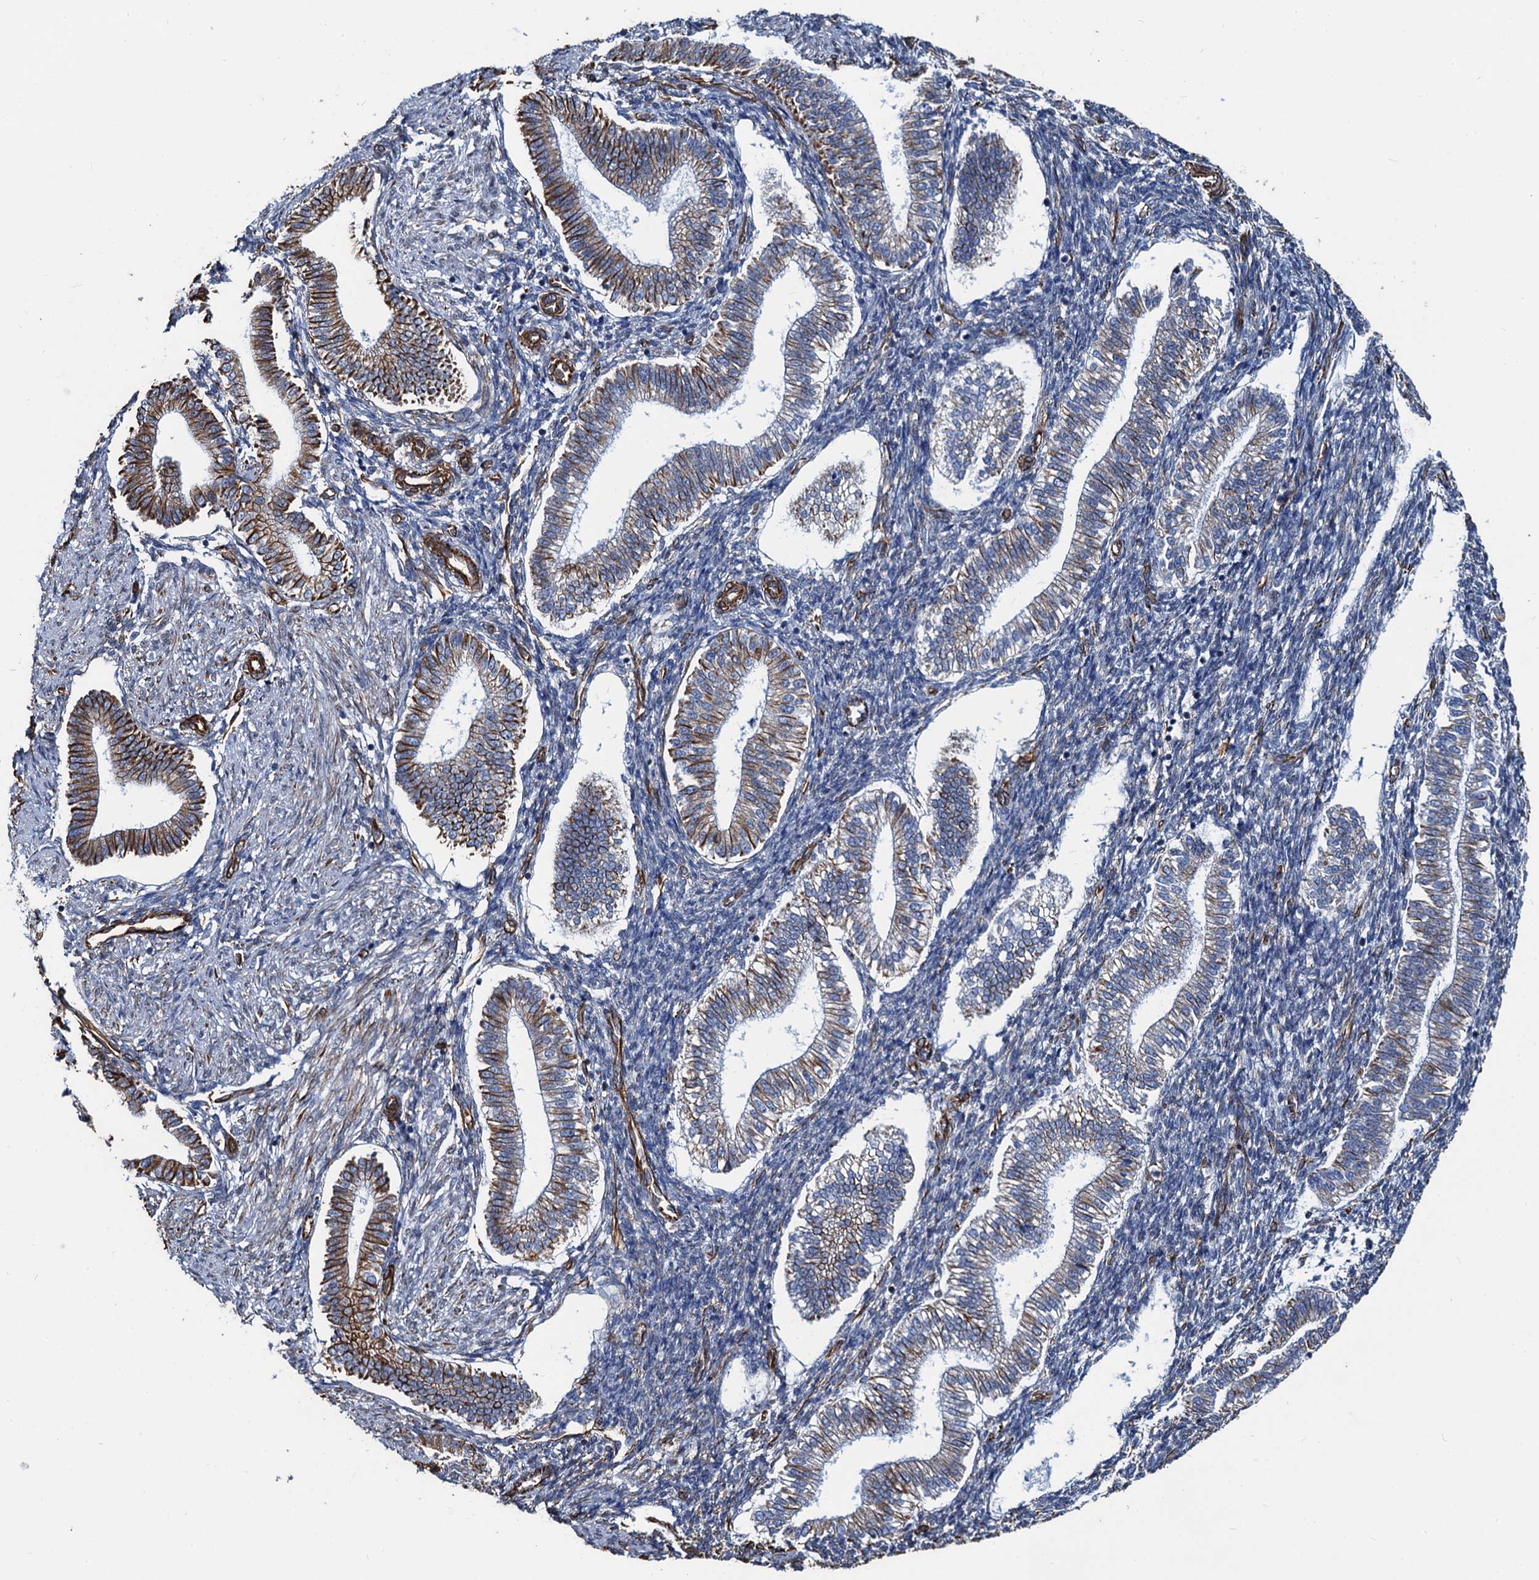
{"staining": {"intensity": "negative", "quantity": "none", "location": "none"}, "tissue": "endometrium", "cell_type": "Cells in endometrial stroma", "image_type": "normal", "snomed": [{"axis": "morphology", "description": "Normal tissue, NOS"}, {"axis": "topography", "description": "Endometrium"}], "caption": "Immunohistochemical staining of normal endometrium demonstrates no significant staining in cells in endometrial stroma. (DAB immunohistochemistry visualized using brightfield microscopy, high magnification).", "gene": "PGM2", "patient": {"sex": "female", "age": 24}}